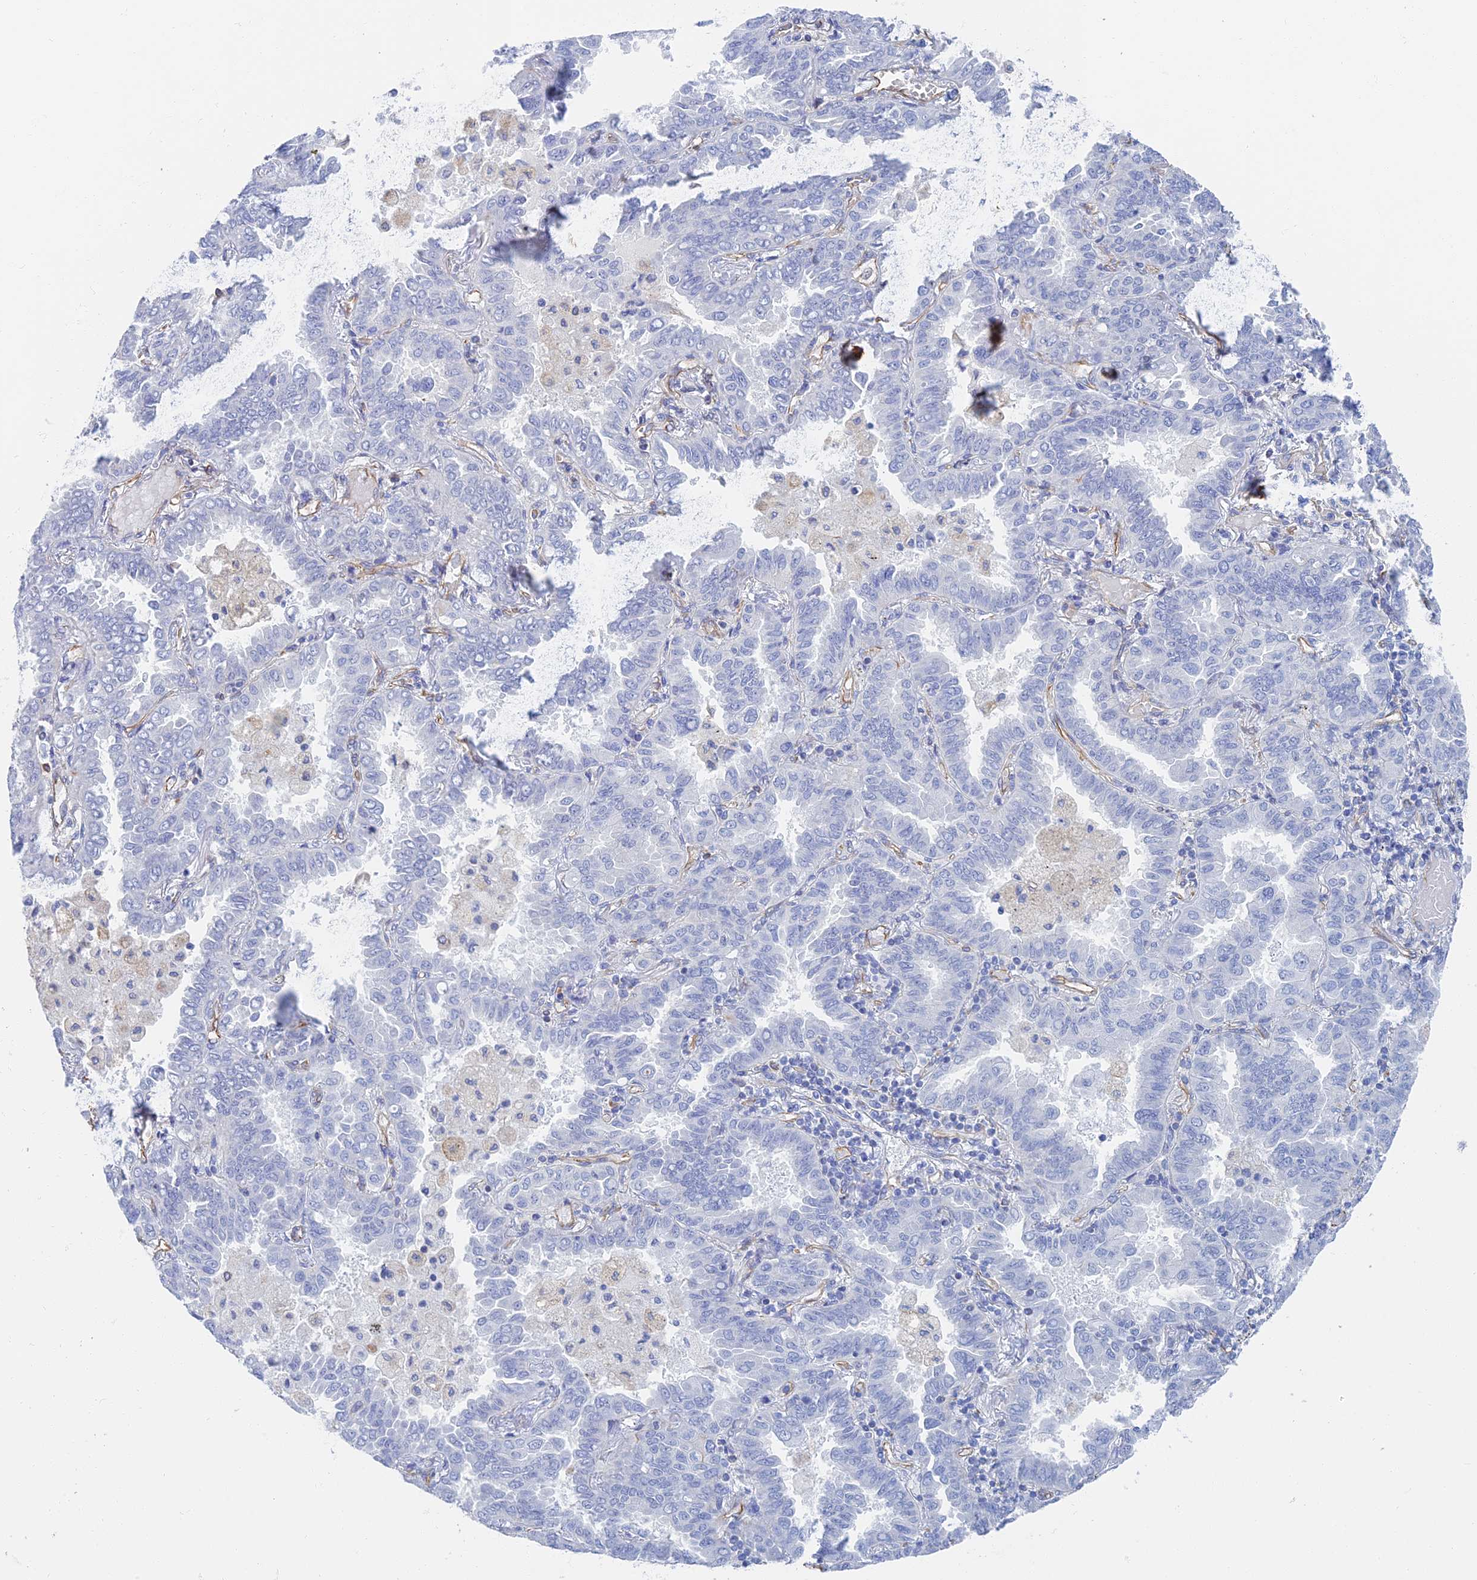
{"staining": {"intensity": "negative", "quantity": "none", "location": "none"}, "tissue": "lung cancer", "cell_type": "Tumor cells", "image_type": "cancer", "snomed": [{"axis": "morphology", "description": "Adenocarcinoma, NOS"}, {"axis": "topography", "description": "Lung"}], "caption": "A histopathology image of lung adenocarcinoma stained for a protein exhibits no brown staining in tumor cells.", "gene": "RMC1", "patient": {"sex": "male", "age": 64}}